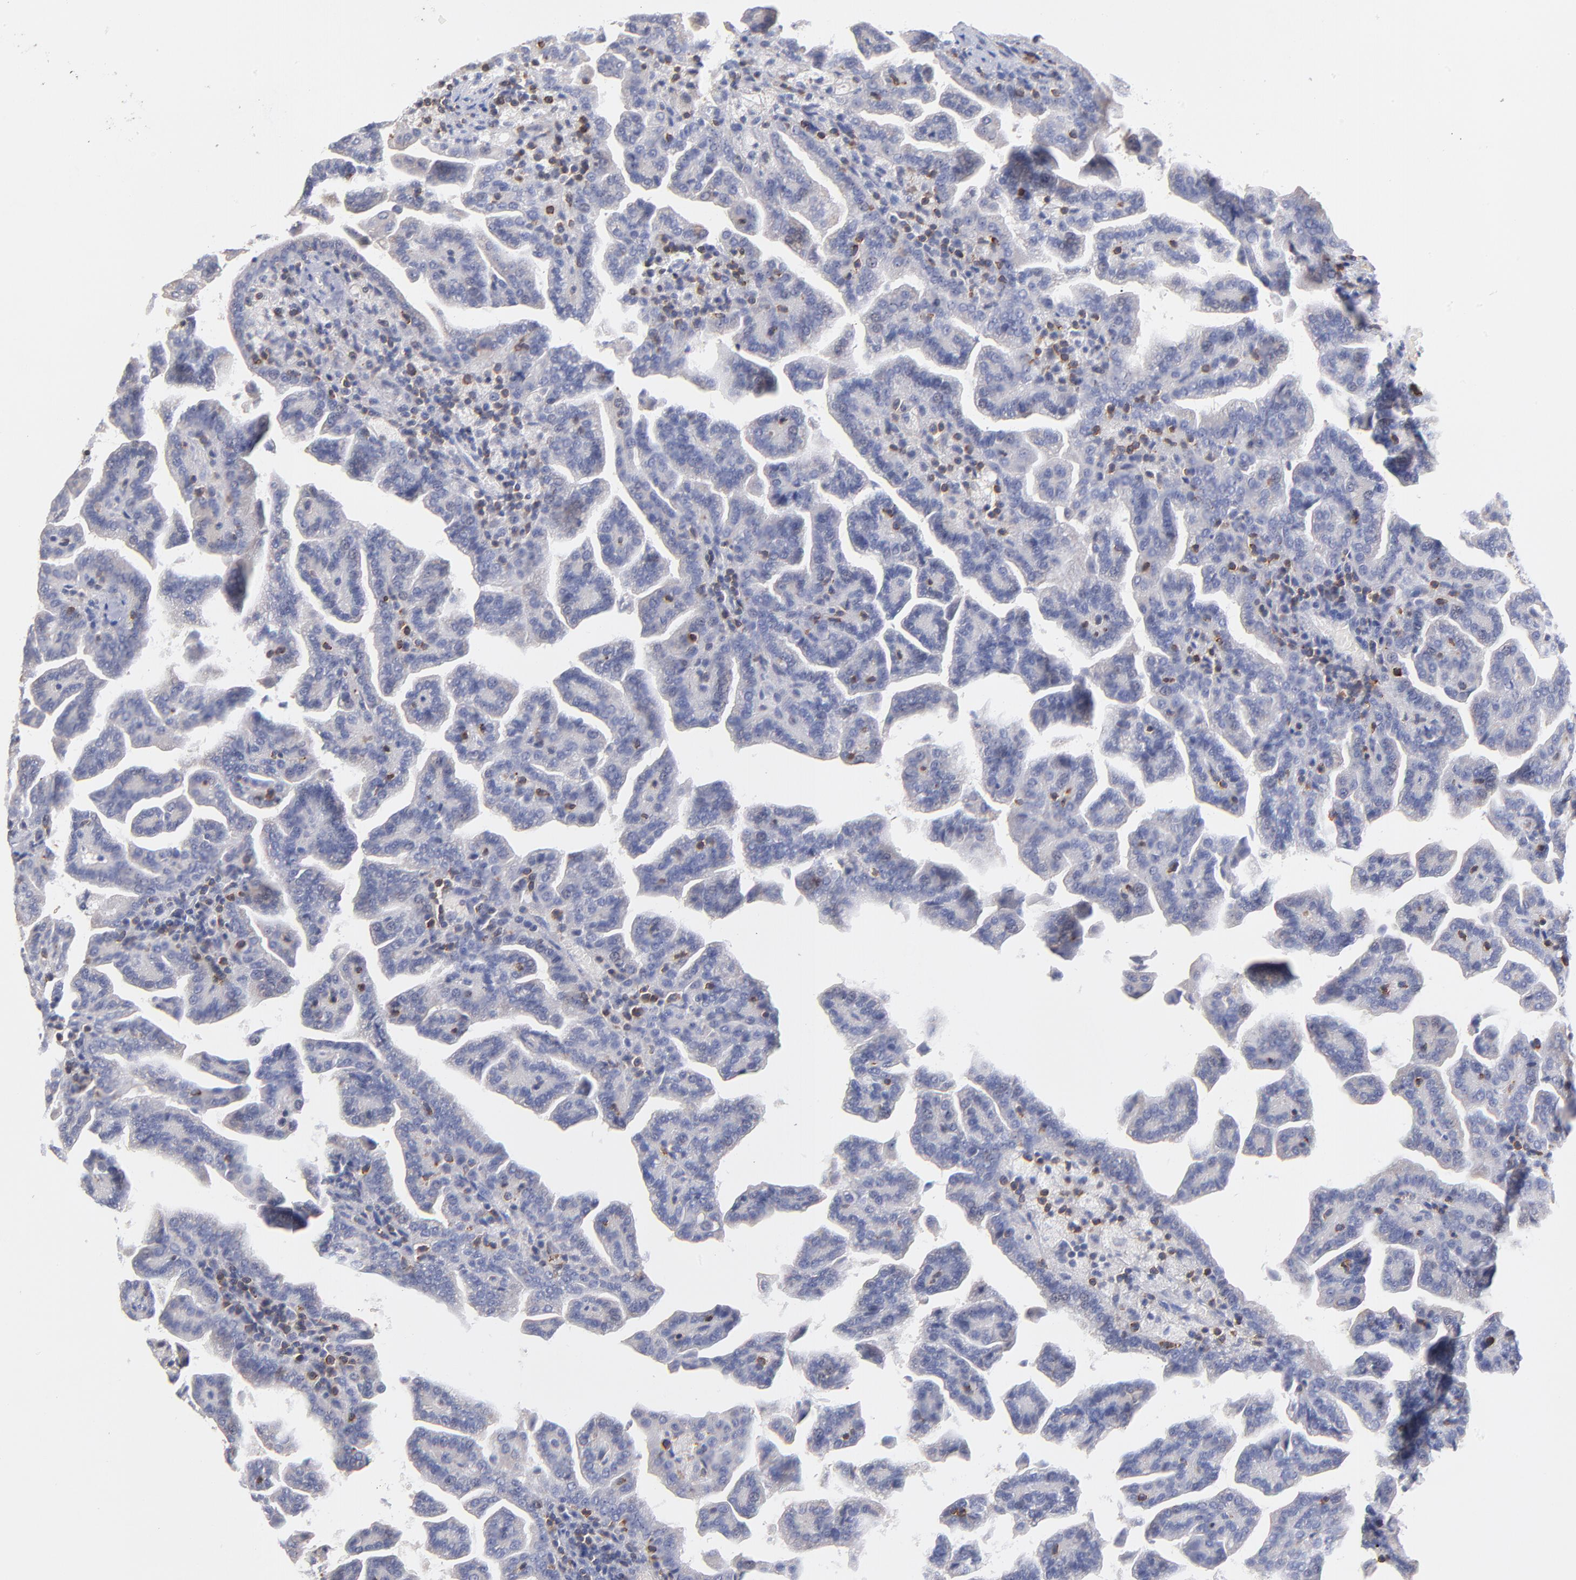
{"staining": {"intensity": "negative", "quantity": "none", "location": "none"}, "tissue": "renal cancer", "cell_type": "Tumor cells", "image_type": "cancer", "snomed": [{"axis": "morphology", "description": "Adenocarcinoma, NOS"}, {"axis": "topography", "description": "Kidney"}], "caption": "Immunohistochemical staining of renal cancer displays no significant expression in tumor cells. The staining was performed using DAB to visualize the protein expression in brown, while the nuclei were stained in blue with hematoxylin (Magnification: 20x).", "gene": "KREMEN2", "patient": {"sex": "male", "age": 61}}